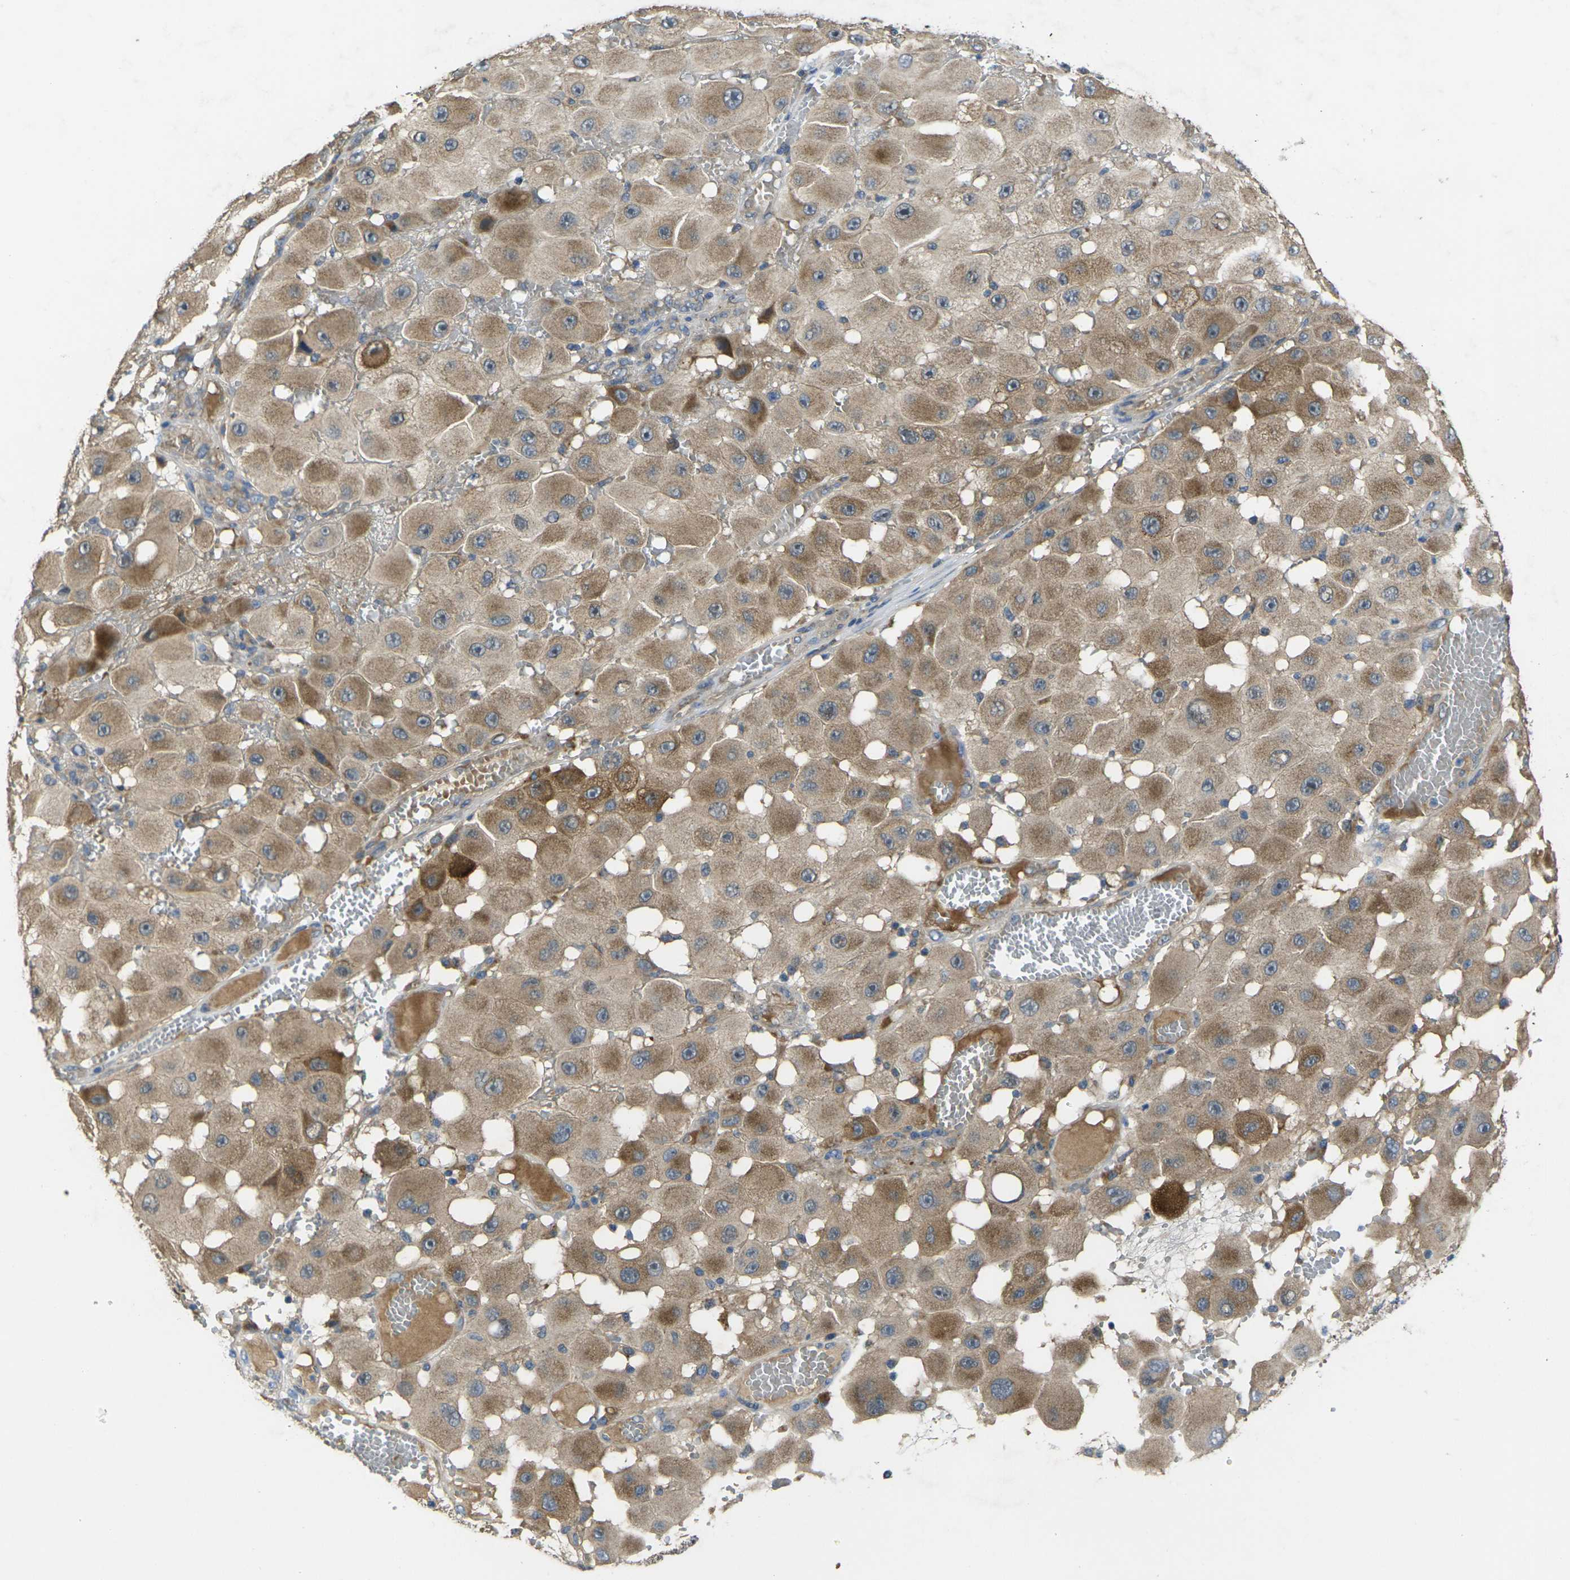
{"staining": {"intensity": "weak", "quantity": ">75%", "location": "cytoplasmic/membranous"}, "tissue": "melanoma", "cell_type": "Tumor cells", "image_type": "cancer", "snomed": [{"axis": "morphology", "description": "Malignant melanoma, NOS"}, {"axis": "topography", "description": "Skin"}], "caption": "Malignant melanoma stained for a protein shows weak cytoplasmic/membranous positivity in tumor cells. (DAB (3,3'-diaminobenzidine) = brown stain, brightfield microscopy at high magnification).", "gene": "GNA12", "patient": {"sex": "female", "age": 81}}